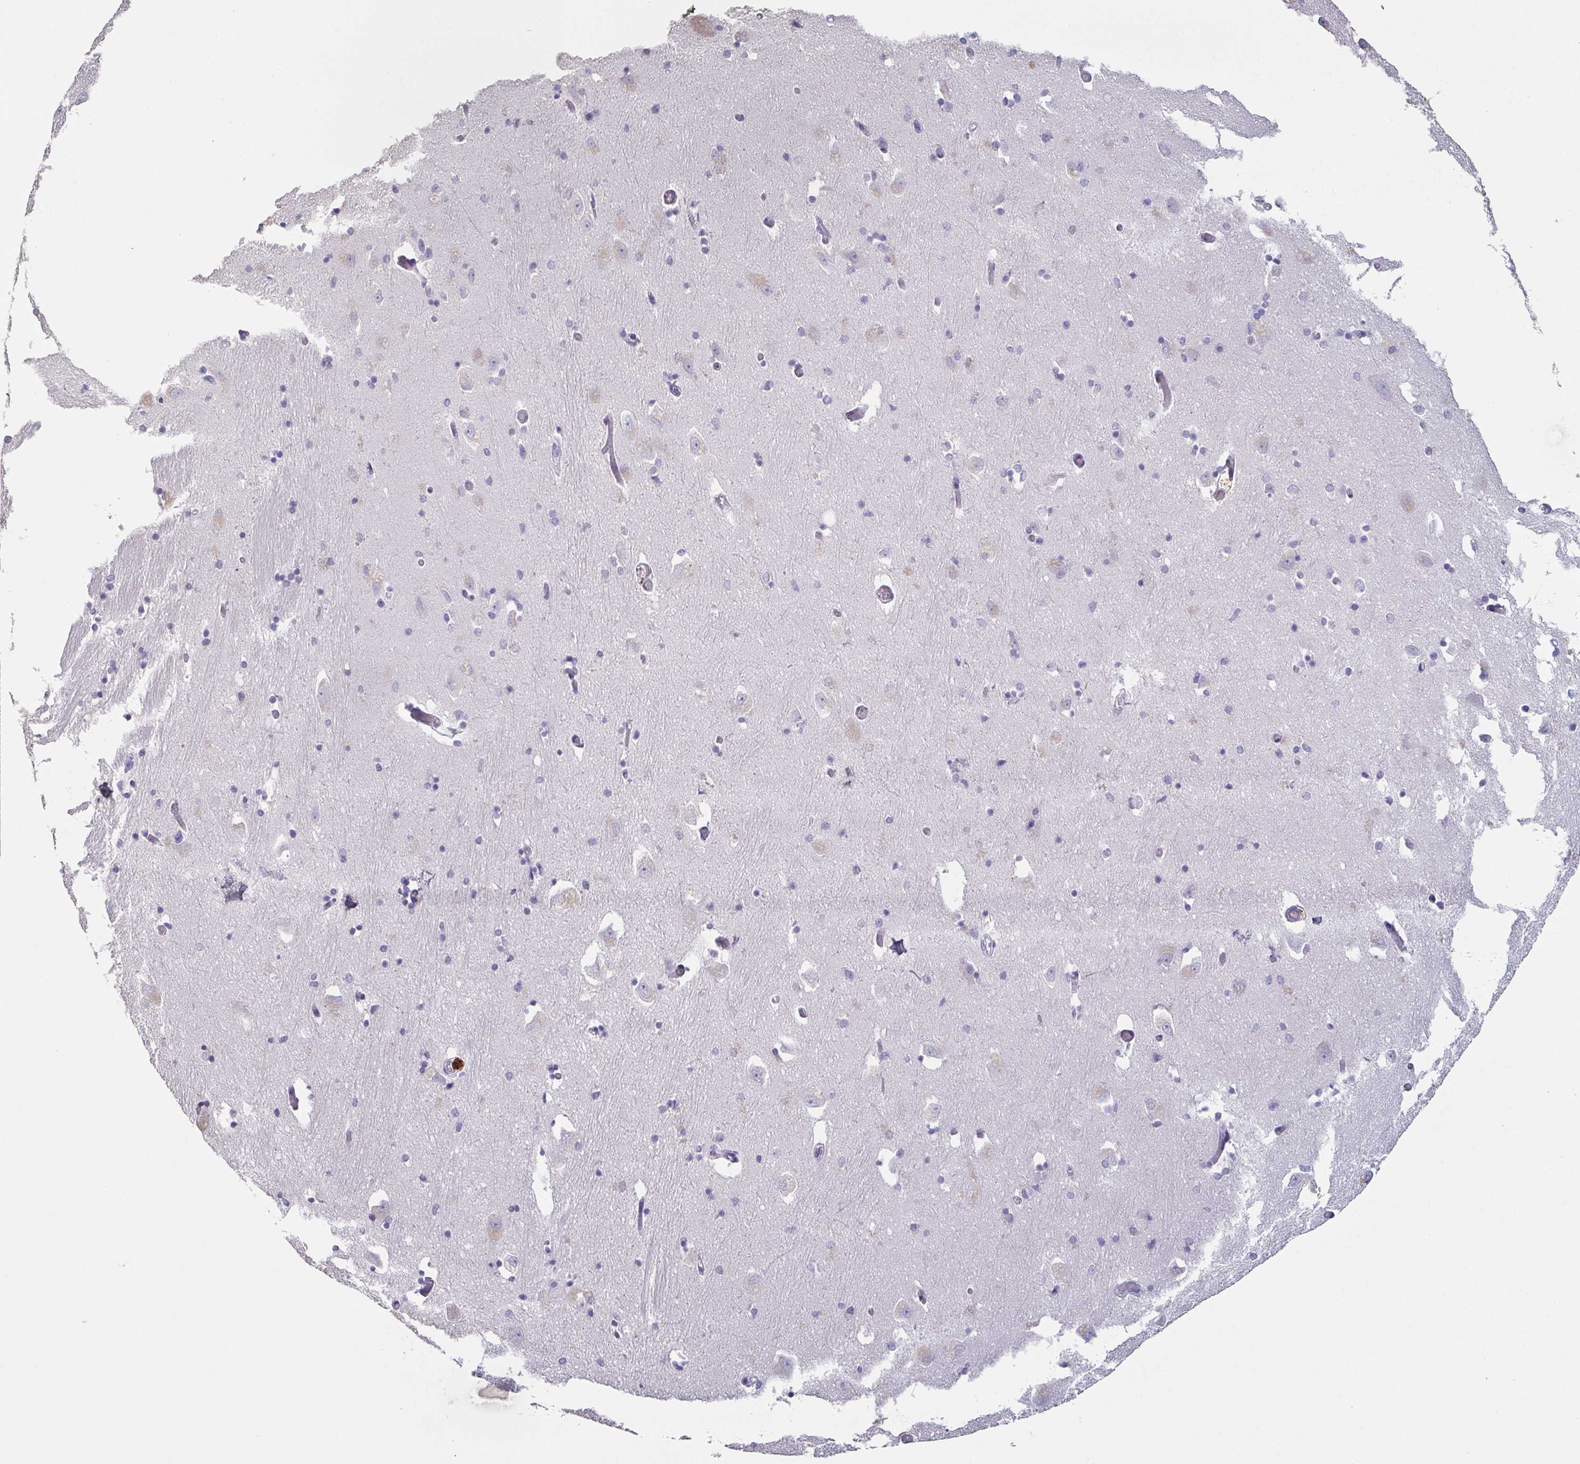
{"staining": {"intensity": "negative", "quantity": "none", "location": "none"}, "tissue": "caudate", "cell_type": "Glial cells", "image_type": "normal", "snomed": [{"axis": "morphology", "description": "Normal tissue, NOS"}, {"axis": "topography", "description": "Lateral ventricle wall"}, {"axis": "topography", "description": "Hippocampus"}], "caption": "Immunohistochemical staining of normal caudate reveals no significant staining in glial cells. The staining is performed using DAB (3,3'-diaminobenzidine) brown chromogen with nuclei counter-stained in using hematoxylin.", "gene": "BPIFA2", "patient": {"sex": "female", "age": 63}}